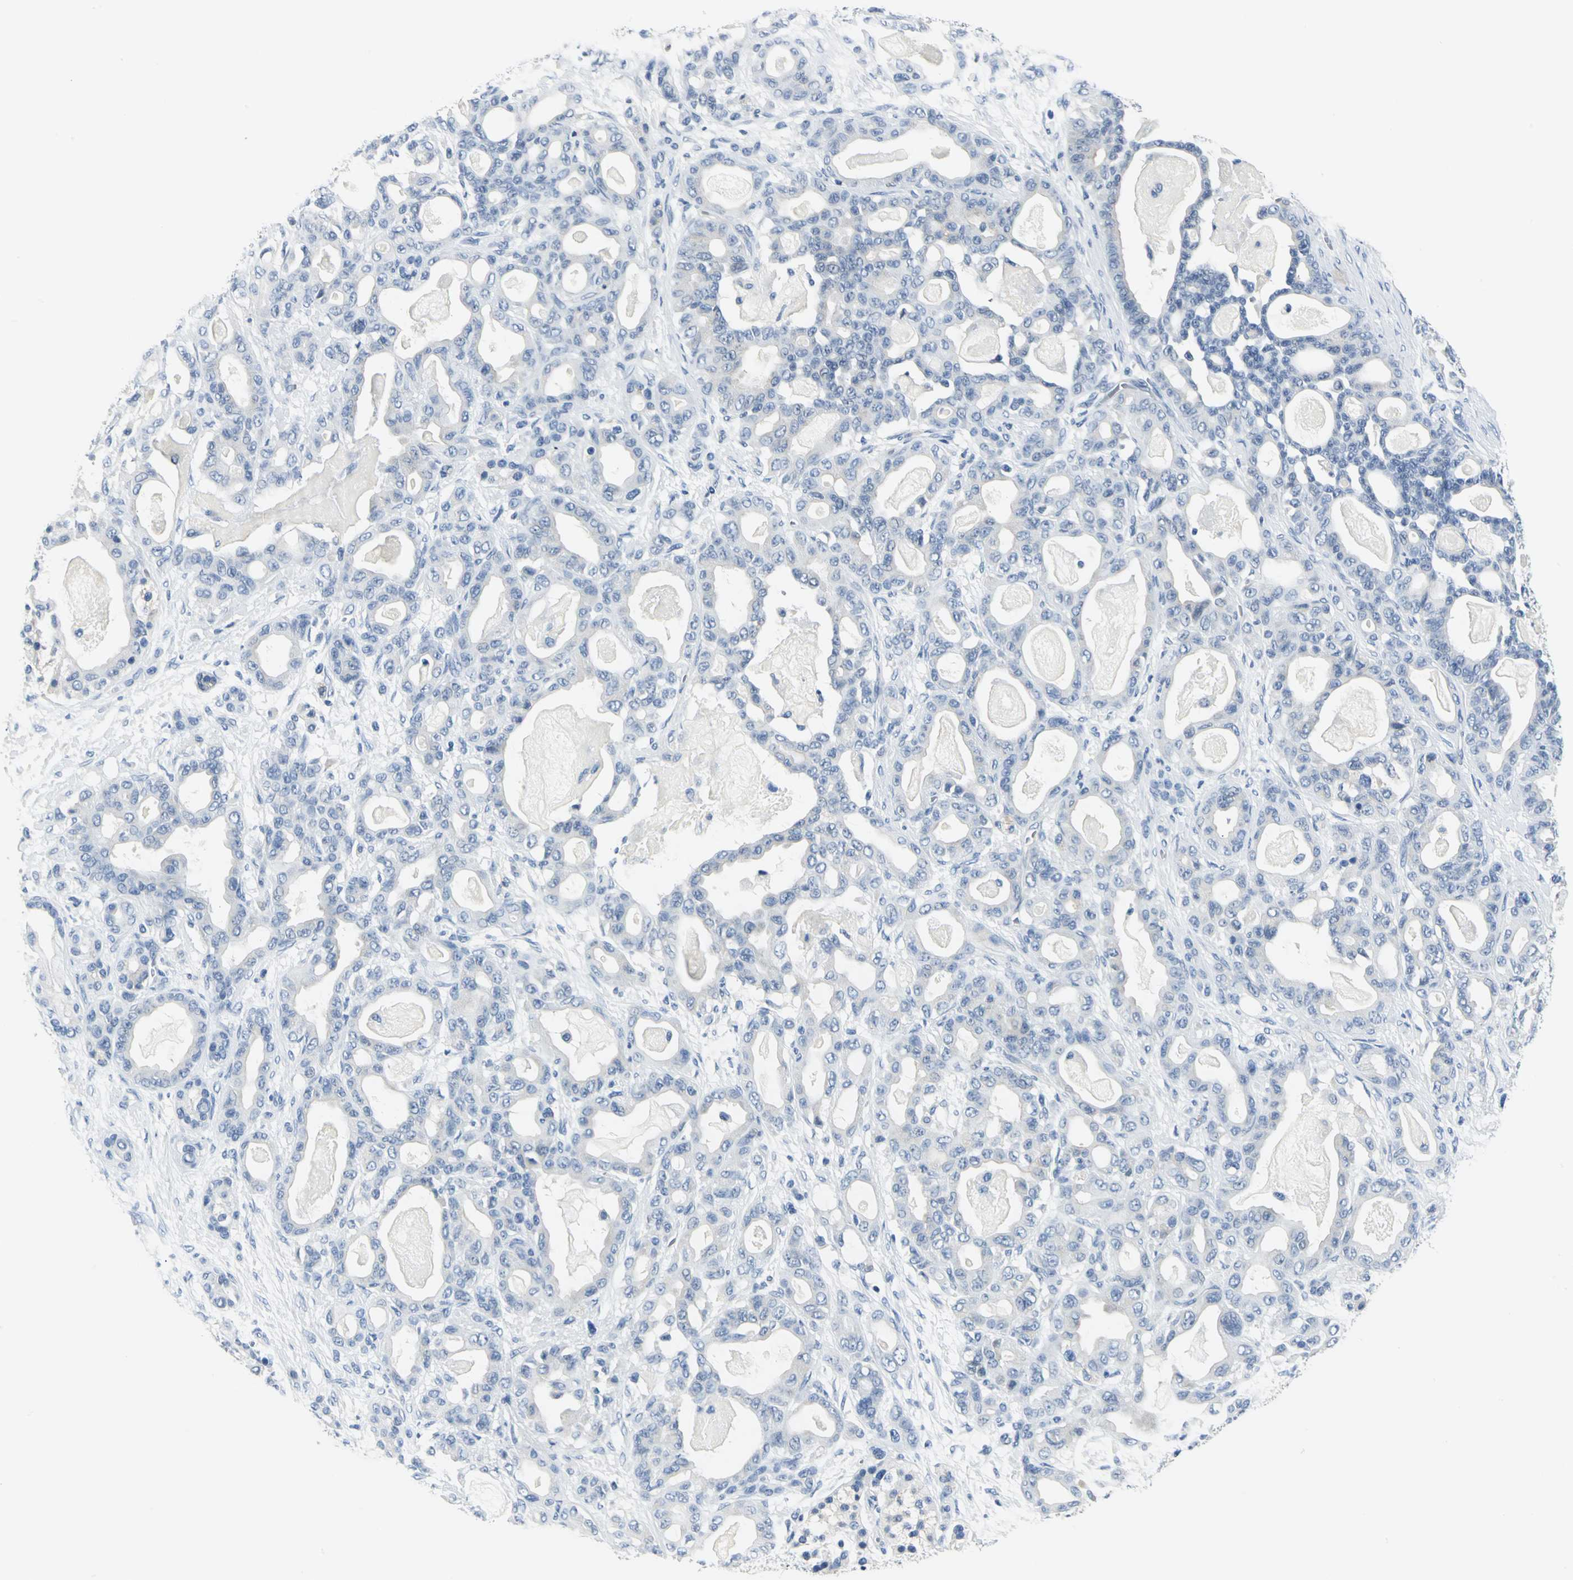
{"staining": {"intensity": "negative", "quantity": "none", "location": "none"}, "tissue": "pancreatic cancer", "cell_type": "Tumor cells", "image_type": "cancer", "snomed": [{"axis": "morphology", "description": "Adenocarcinoma, NOS"}, {"axis": "topography", "description": "Pancreas"}], "caption": "Pancreatic adenocarcinoma stained for a protein using immunohistochemistry (IHC) exhibits no expression tumor cells.", "gene": "RIPOR1", "patient": {"sex": "male", "age": 63}}